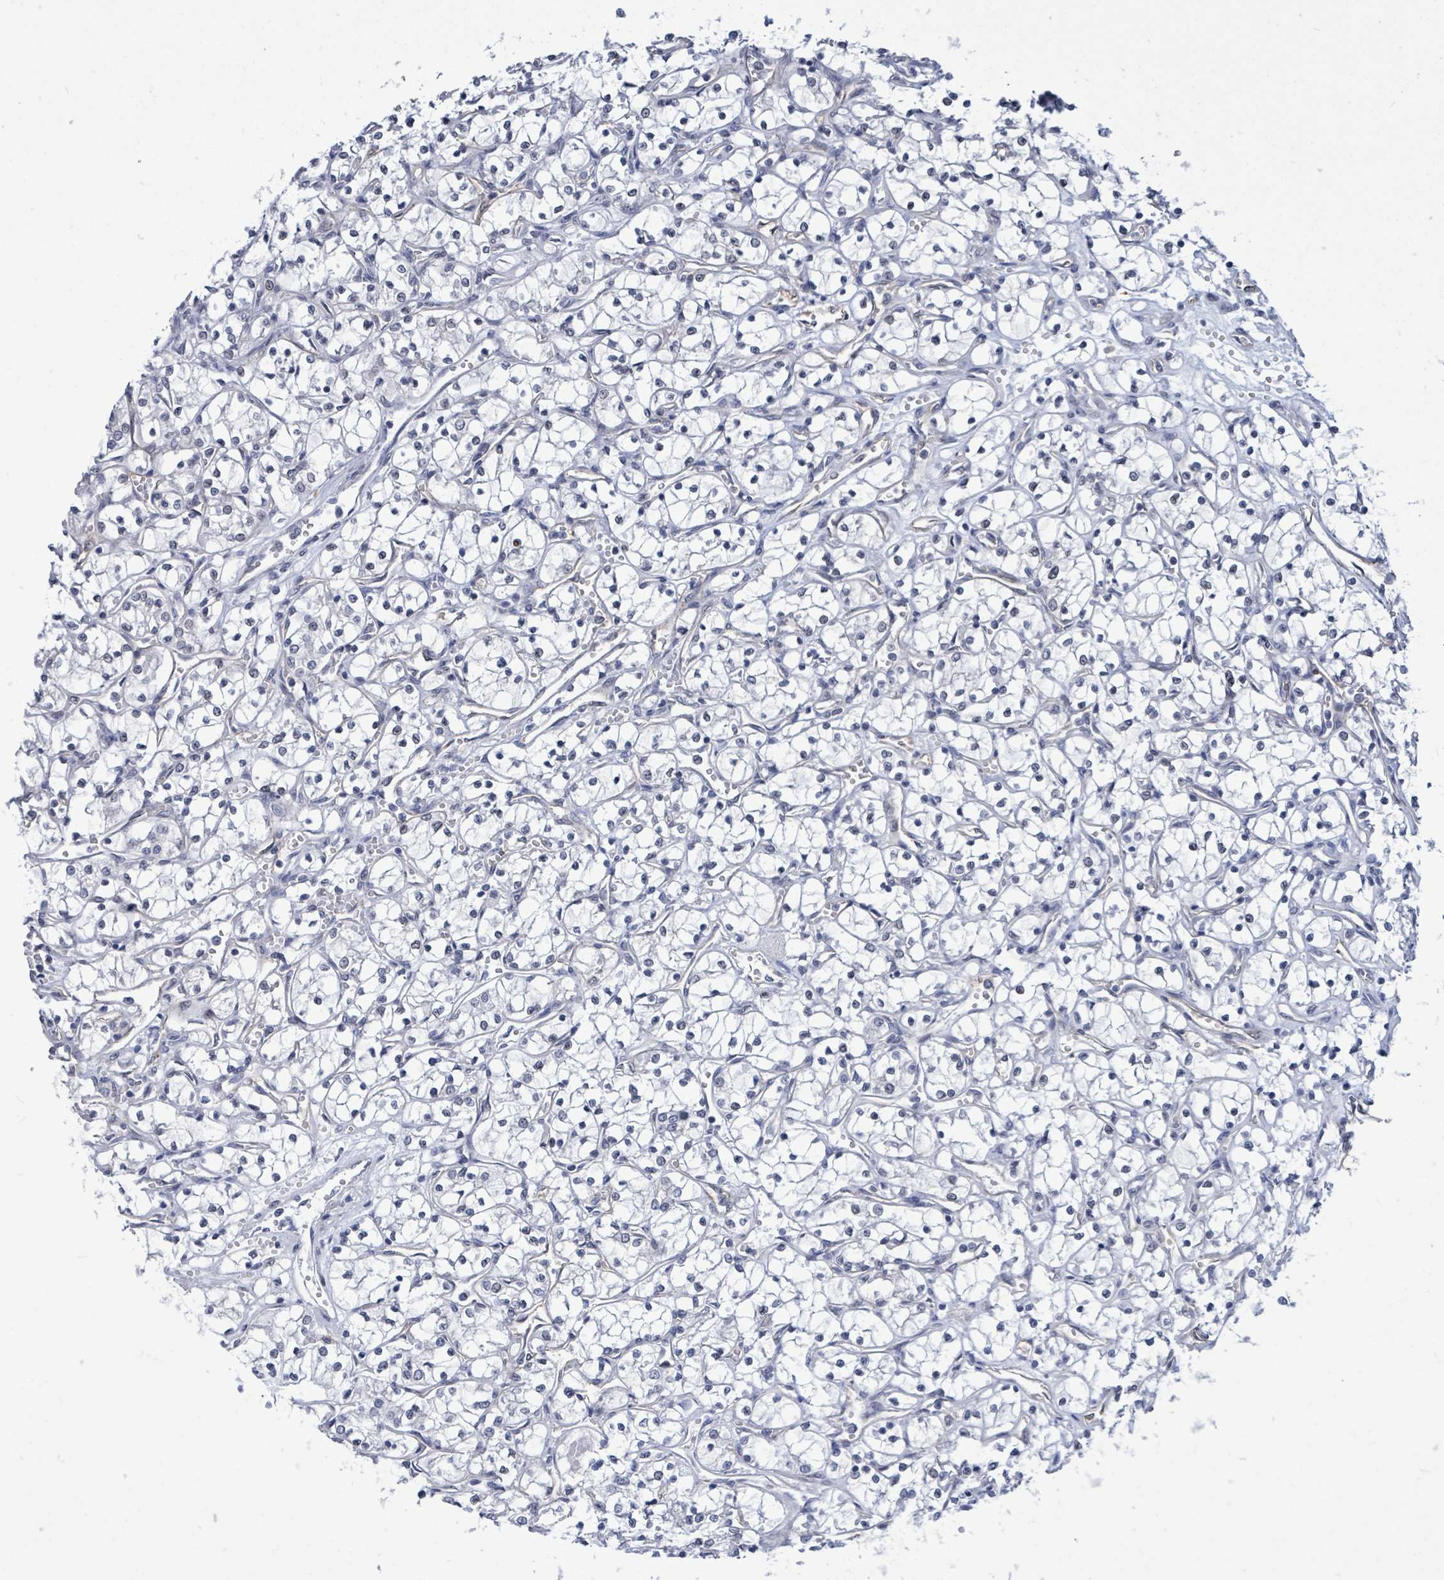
{"staining": {"intensity": "negative", "quantity": "none", "location": "none"}, "tissue": "renal cancer", "cell_type": "Tumor cells", "image_type": "cancer", "snomed": [{"axis": "morphology", "description": "Adenocarcinoma, NOS"}, {"axis": "topography", "description": "Kidney"}], "caption": "The IHC micrograph has no significant expression in tumor cells of adenocarcinoma (renal) tissue.", "gene": "RRN3", "patient": {"sex": "female", "age": 69}}